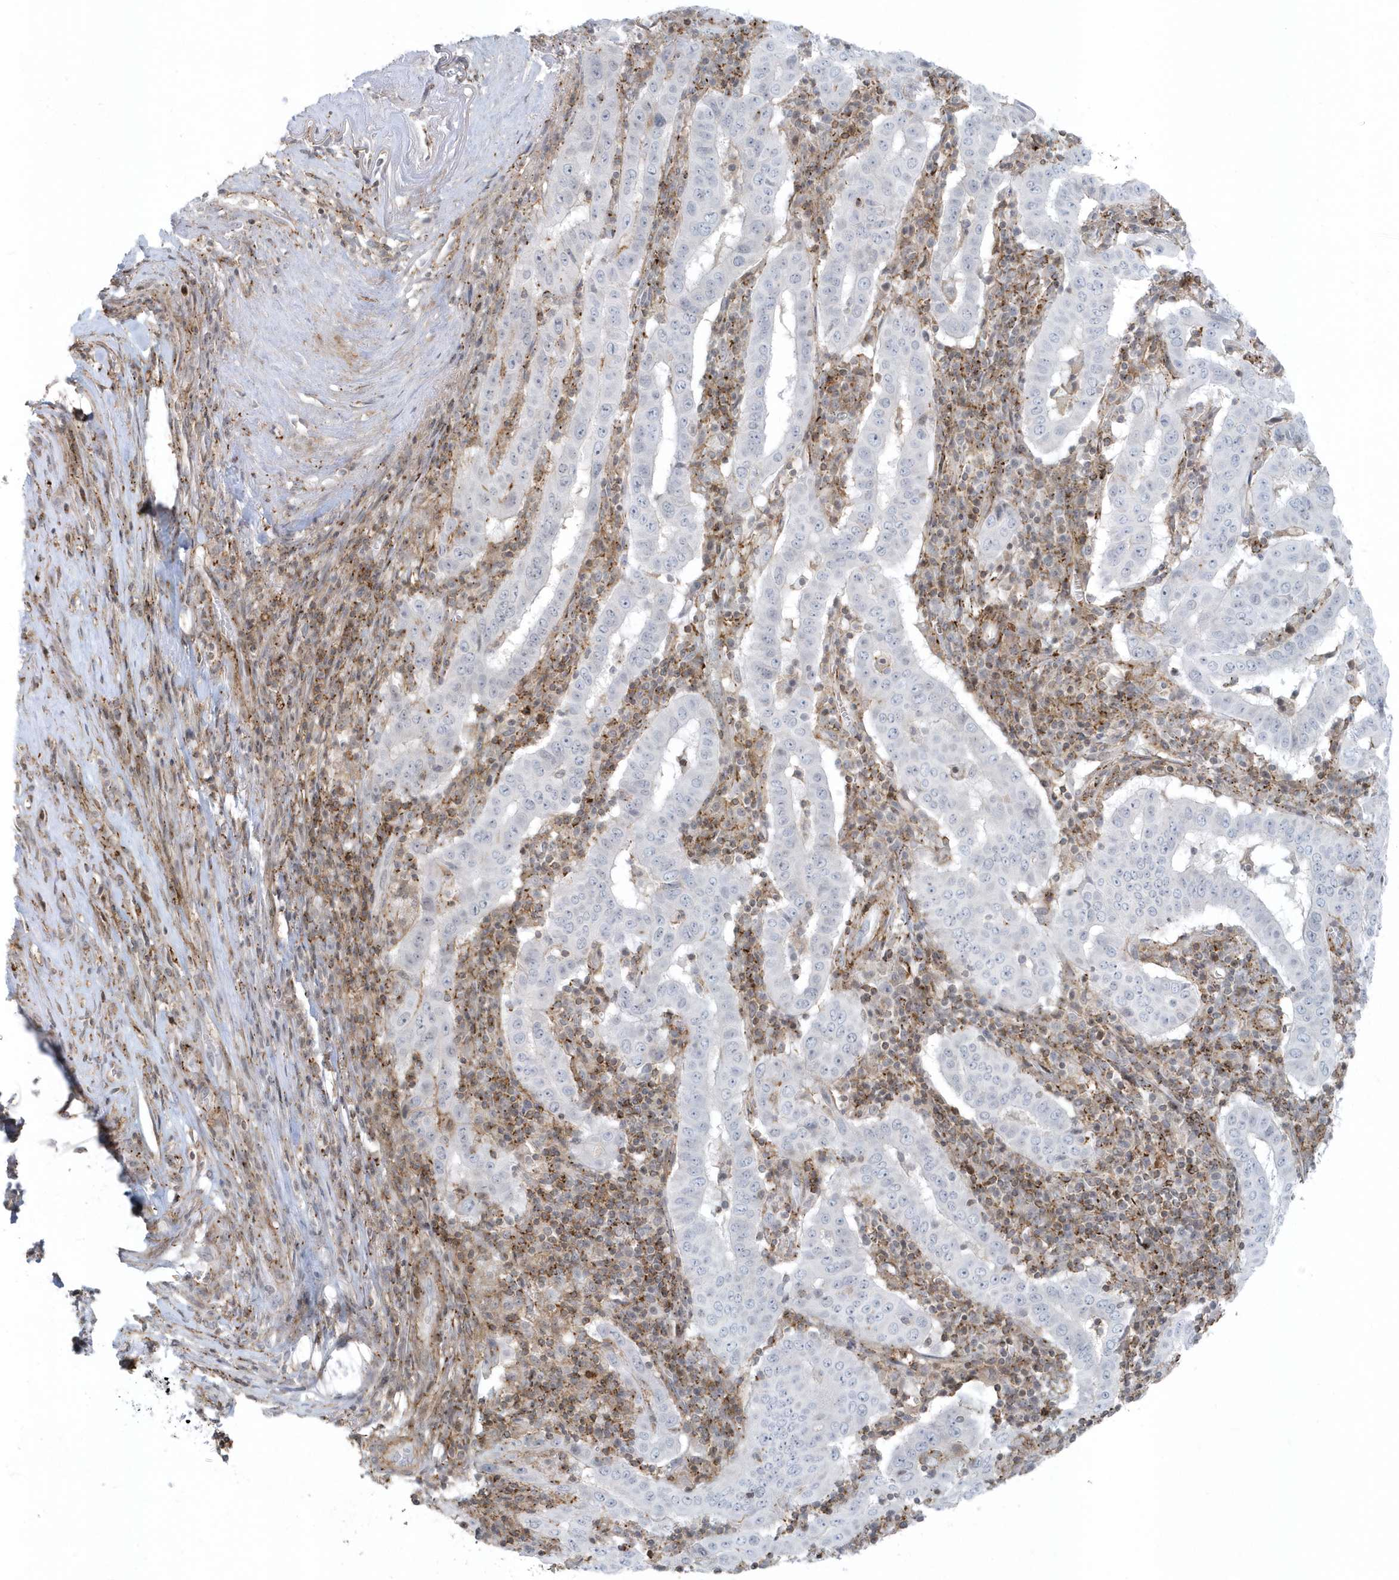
{"staining": {"intensity": "negative", "quantity": "none", "location": "none"}, "tissue": "pancreatic cancer", "cell_type": "Tumor cells", "image_type": "cancer", "snomed": [{"axis": "morphology", "description": "Adenocarcinoma, NOS"}, {"axis": "topography", "description": "Pancreas"}], "caption": "High magnification brightfield microscopy of pancreatic cancer stained with DAB (3,3'-diaminobenzidine) (brown) and counterstained with hematoxylin (blue): tumor cells show no significant positivity.", "gene": "CACNB2", "patient": {"sex": "male", "age": 63}}